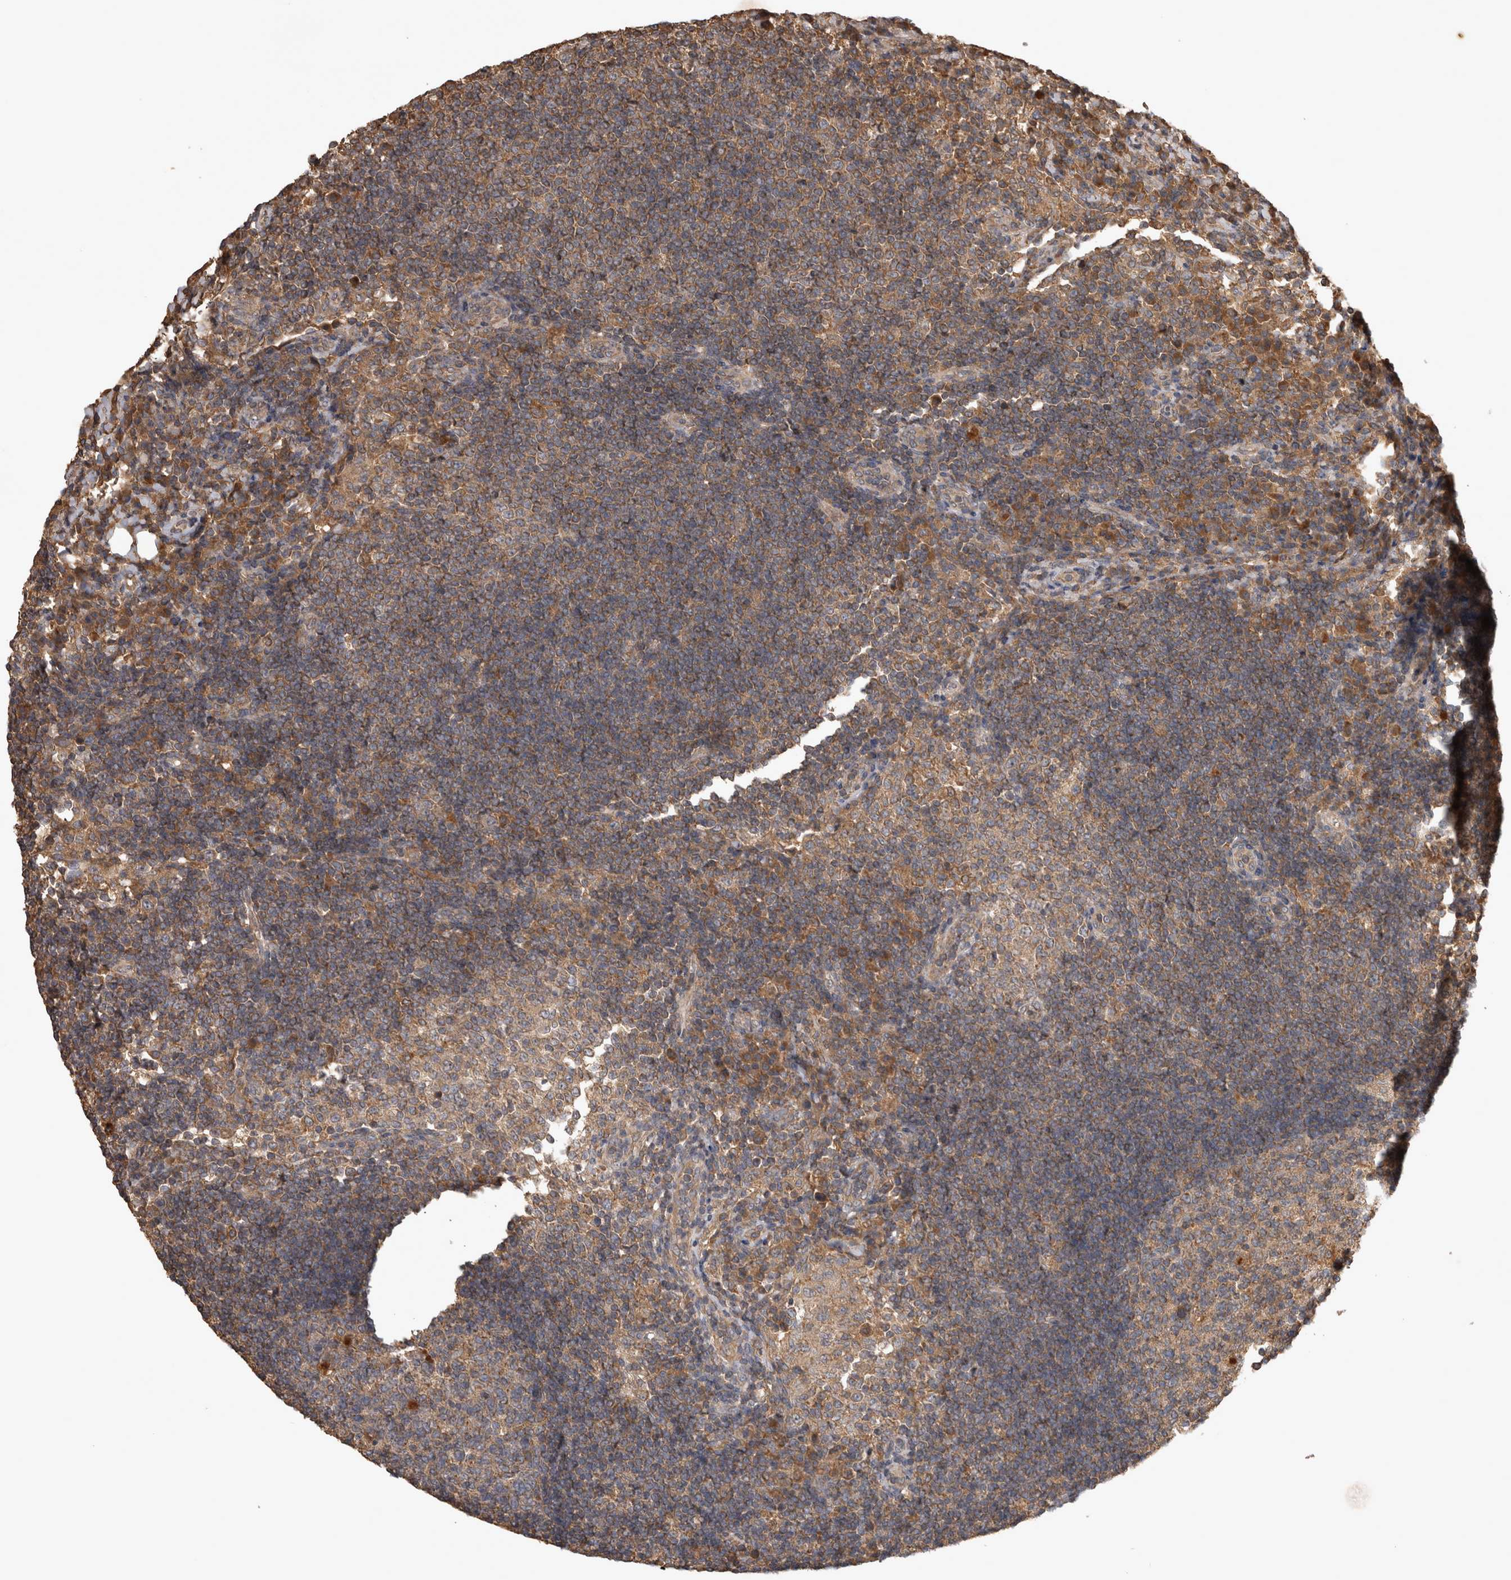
{"staining": {"intensity": "moderate", "quantity": "<25%", "location": "cytoplasmic/membranous"}, "tissue": "lymph node", "cell_type": "Germinal center cells", "image_type": "normal", "snomed": [{"axis": "morphology", "description": "Normal tissue, NOS"}, {"axis": "topography", "description": "Lymph node"}], "caption": "DAB immunohistochemical staining of unremarkable lymph node displays moderate cytoplasmic/membranous protein expression in approximately <25% of germinal center cells. (DAB = brown stain, brightfield microscopy at high magnification).", "gene": "TRMT61B", "patient": {"sex": "female", "age": 53}}